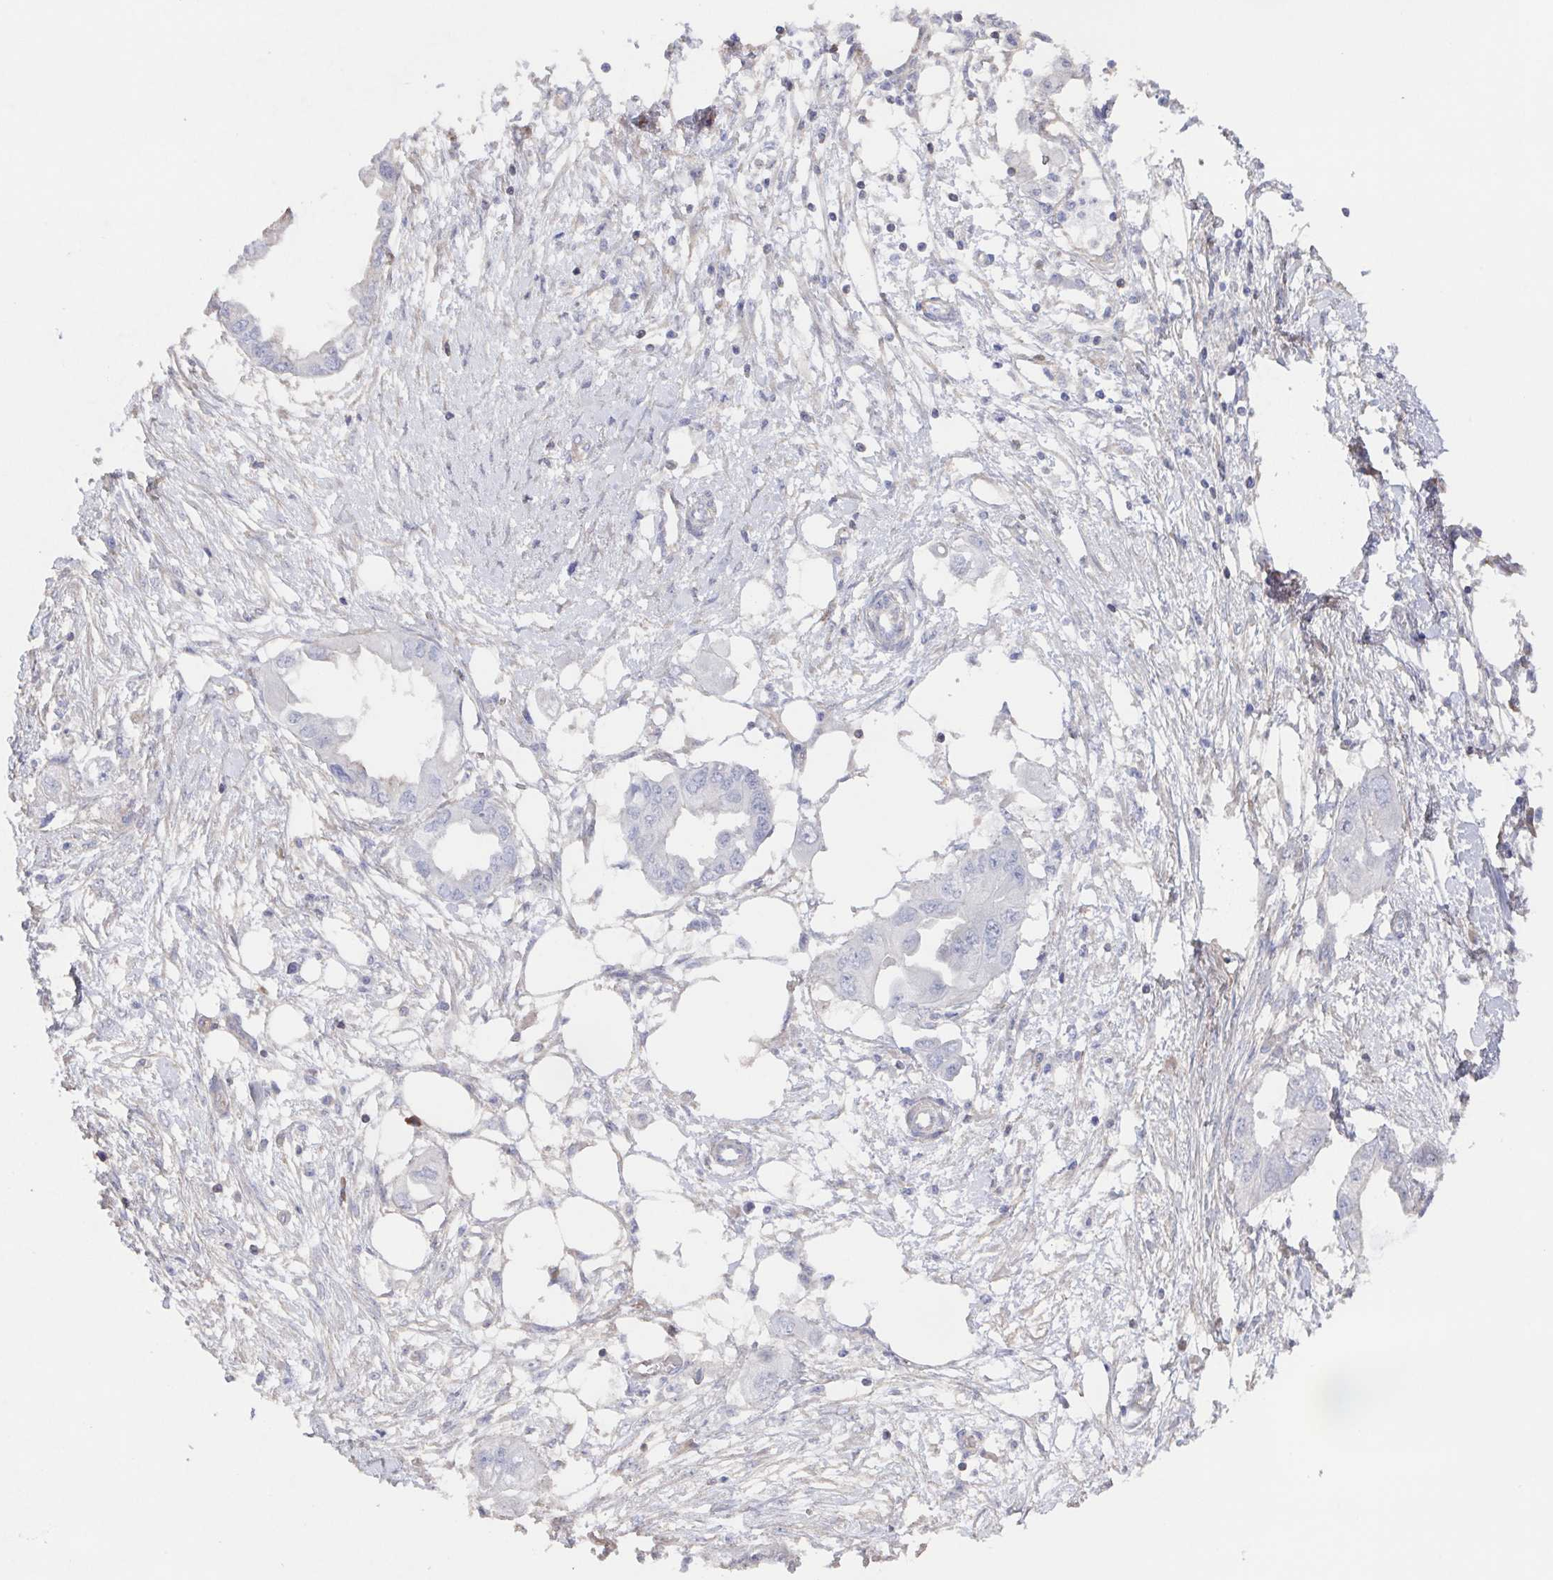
{"staining": {"intensity": "negative", "quantity": "none", "location": "none"}, "tissue": "endometrial cancer", "cell_type": "Tumor cells", "image_type": "cancer", "snomed": [{"axis": "morphology", "description": "Adenocarcinoma, NOS"}, {"axis": "morphology", "description": "Adenocarcinoma, metastatic, NOS"}, {"axis": "topography", "description": "Adipose tissue"}, {"axis": "topography", "description": "Endometrium"}], "caption": "DAB (3,3'-diaminobenzidine) immunohistochemical staining of endometrial adenocarcinoma shows no significant expression in tumor cells.", "gene": "AGFG2", "patient": {"sex": "female", "age": 67}}